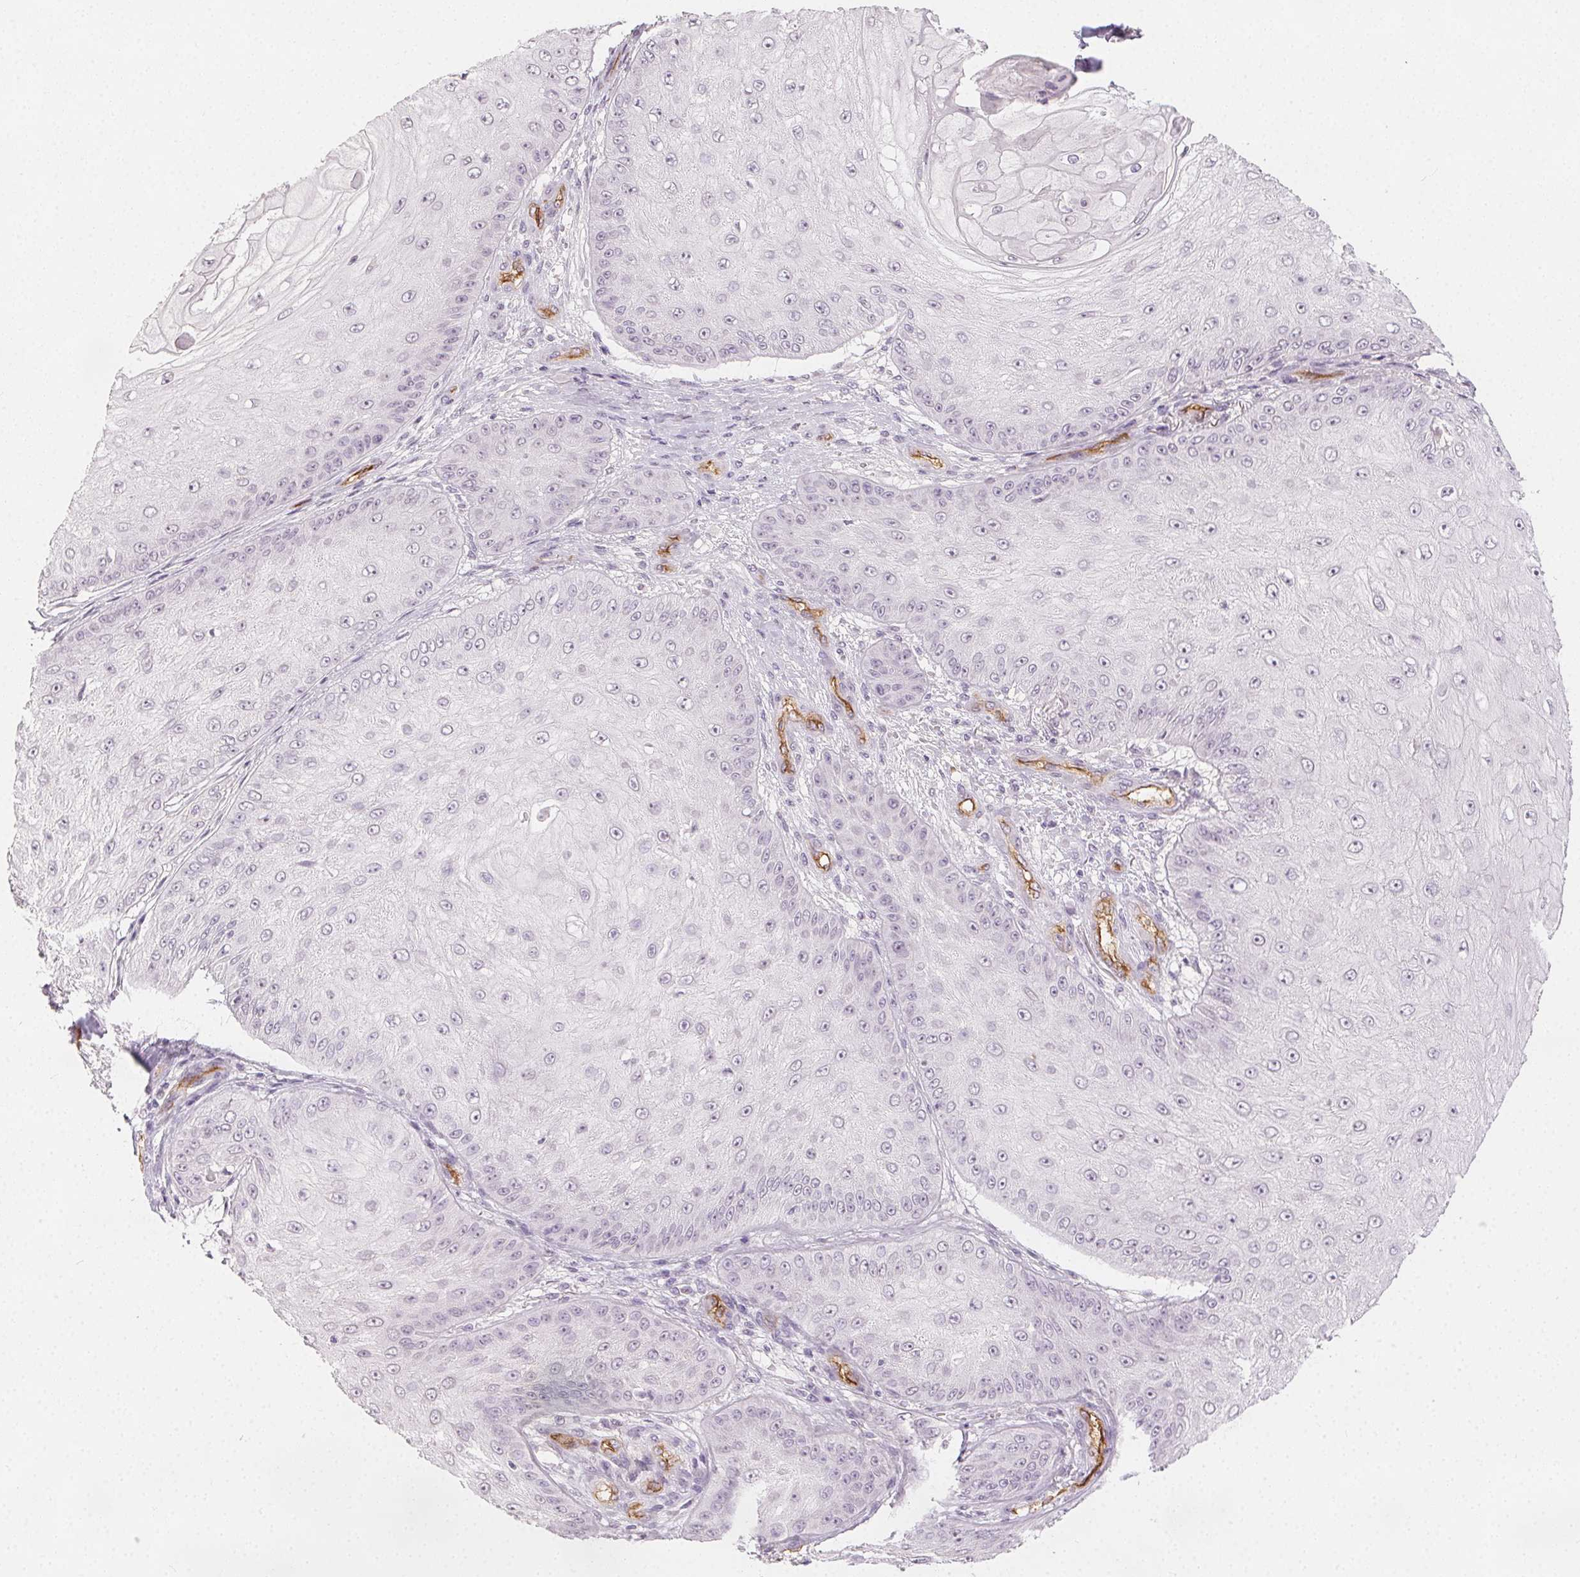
{"staining": {"intensity": "negative", "quantity": "none", "location": "none"}, "tissue": "skin cancer", "cell_type": "Tumor cells", "image_type": "cancer", "snomed": [{"axis": "morphology", "description": "Squamous cell carcinoma, NOS"}, {"axis": "topography", "description": "Skin"}], "caption": "High power microscopy micrograph of an immunohistochemistry histopathology image of skin squamous cell carcinoma, revealing no significant staining in tumor cells.", "gene": "PODXL", "patient": {"sex": "male", "age": 70}}